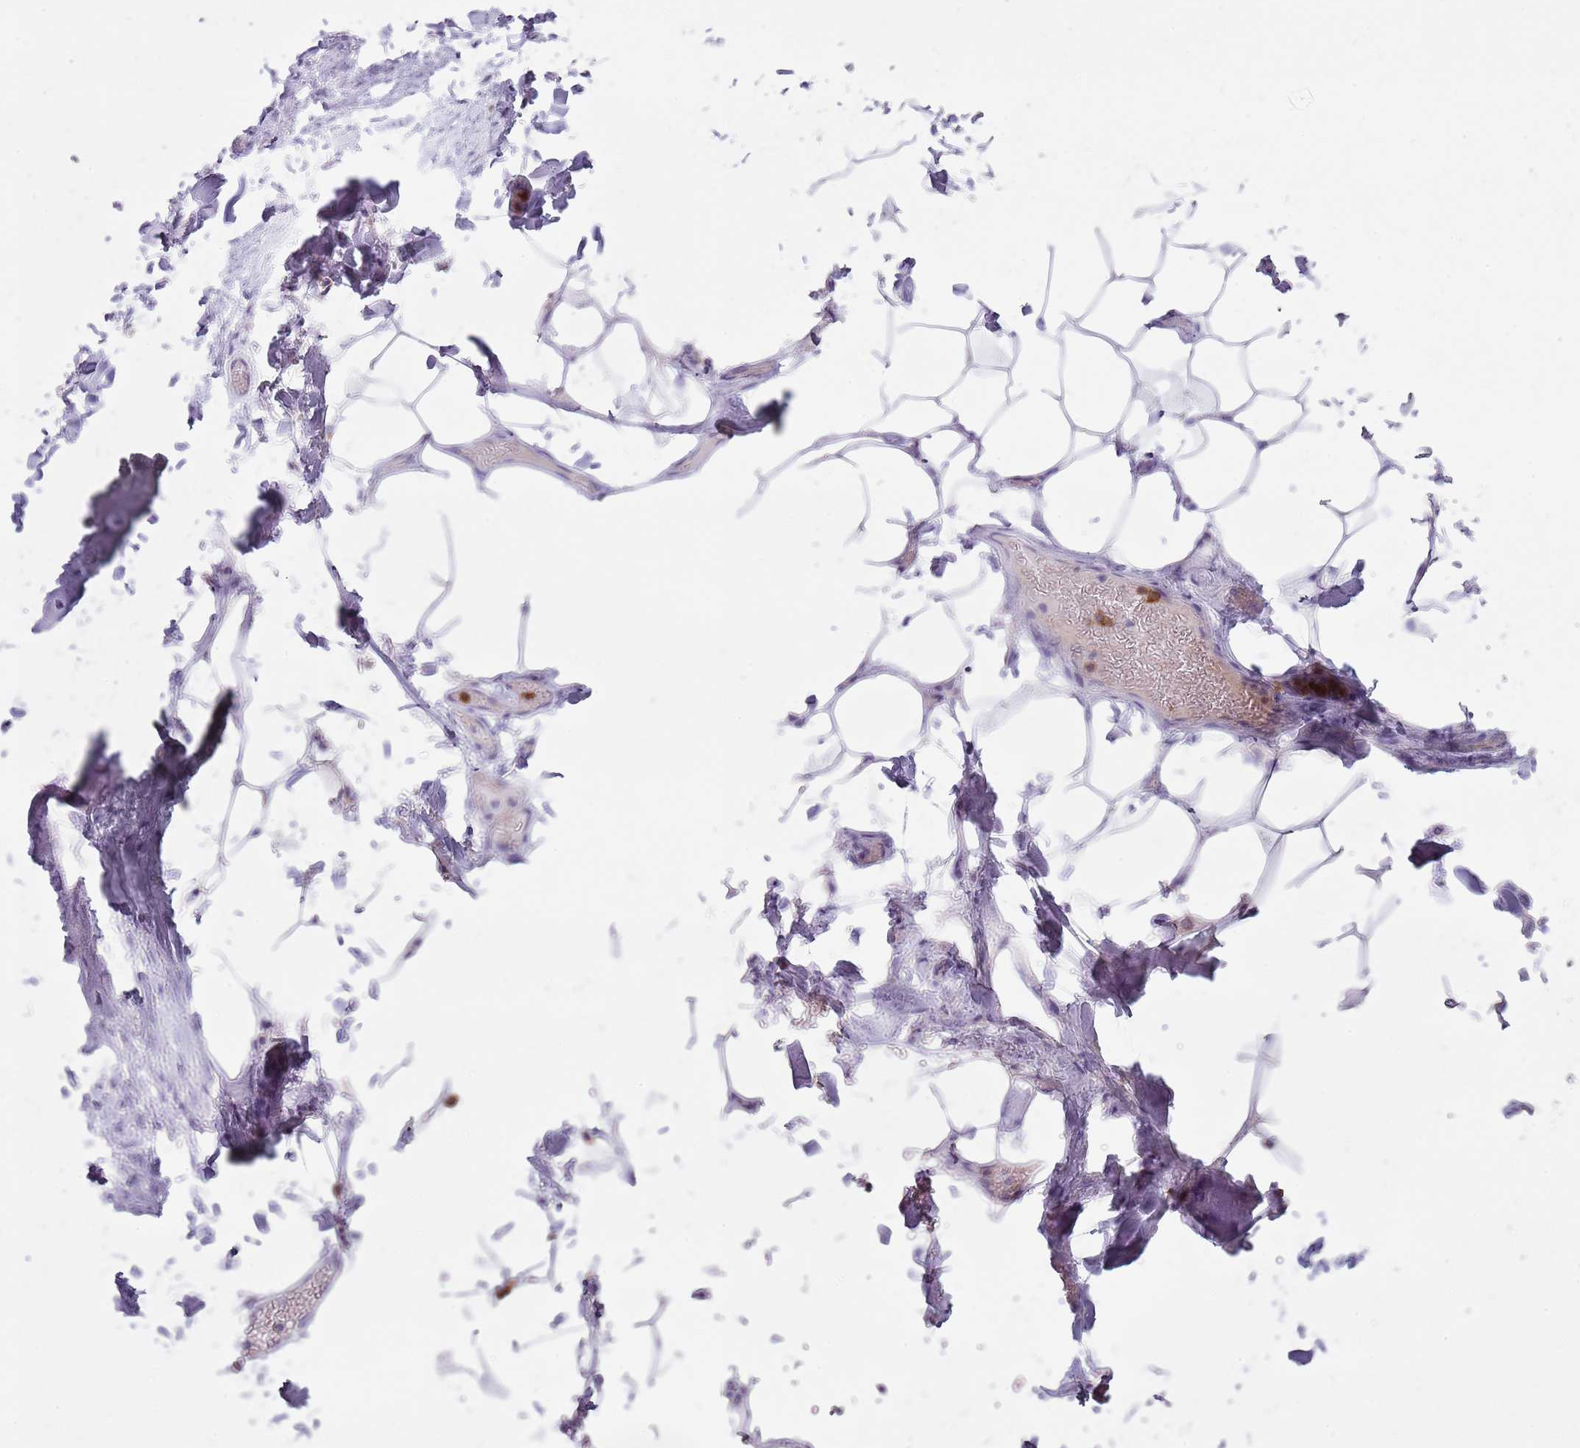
{"staining": {"intensity": "negative", "quantity": "none", "location": "none"}, "tissue": "adipose tissue", "cell_type": "Adipocytes", "image_type": "normal", "snomed": [{"axis": "morphology", "description": "Normal tissue, NOS"}, {"axis": "topography", "description": "Lymph node"}, {"axis": "topography", "description": "Cartilage tissue"}, {"axis": "topography", "description": "Bronchus"}], "caption": "The image shows no significant expression in adipocytes of adipose tissue. Brightfield microscopy of immunohistochemistry (IHC) stained with DAB (3,3'-diaminobenzidine) (brown) and hematoxylin (blue), captured at high magnification.", "gene": "CD177", "patient": {"sex": "male", "age": 63}}